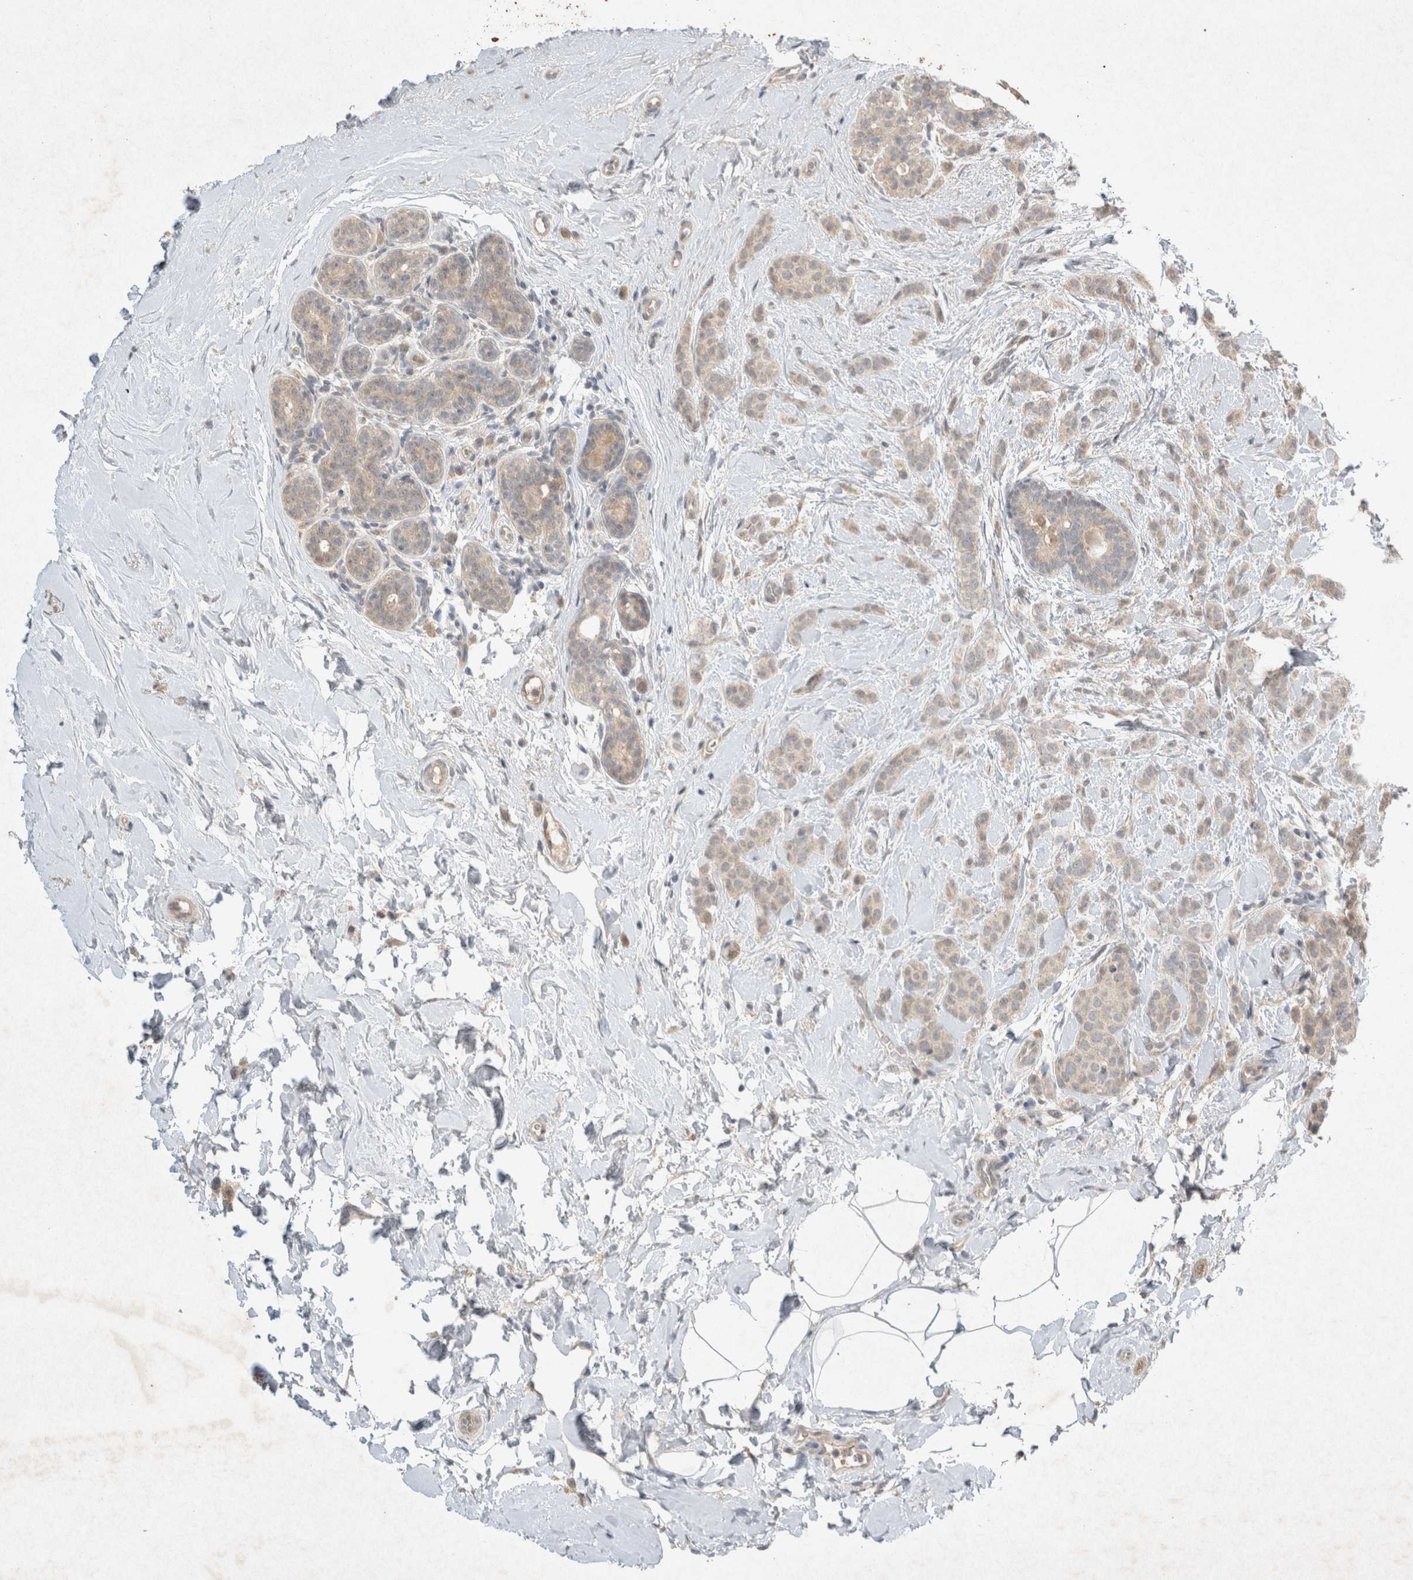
{"staining": {"intensity": "weak", "quantity": ">75%", "location": "cytoplasmic/membranous"}, "tissue": "breast cancer", "cell_type": "Tumor cells", "image_type": "cancer", "snomed": [{"axis": "morphology", "description": "Lobular carcinoma, in situ"}, {"axis": "morphology", "description": "Lobular carcinoma"}, {"axis": "topography", "description": "Breast"}], "caption": "Immunohistochemistry image of human breast lobular carcinoma in situ stained for a protein (brown), which shows low levels of weak cytoplasmic/membranous staining in about >75% of tumor cells.", "gene": "LOXL2", "patient": {"sex": "female", "age": 41}}